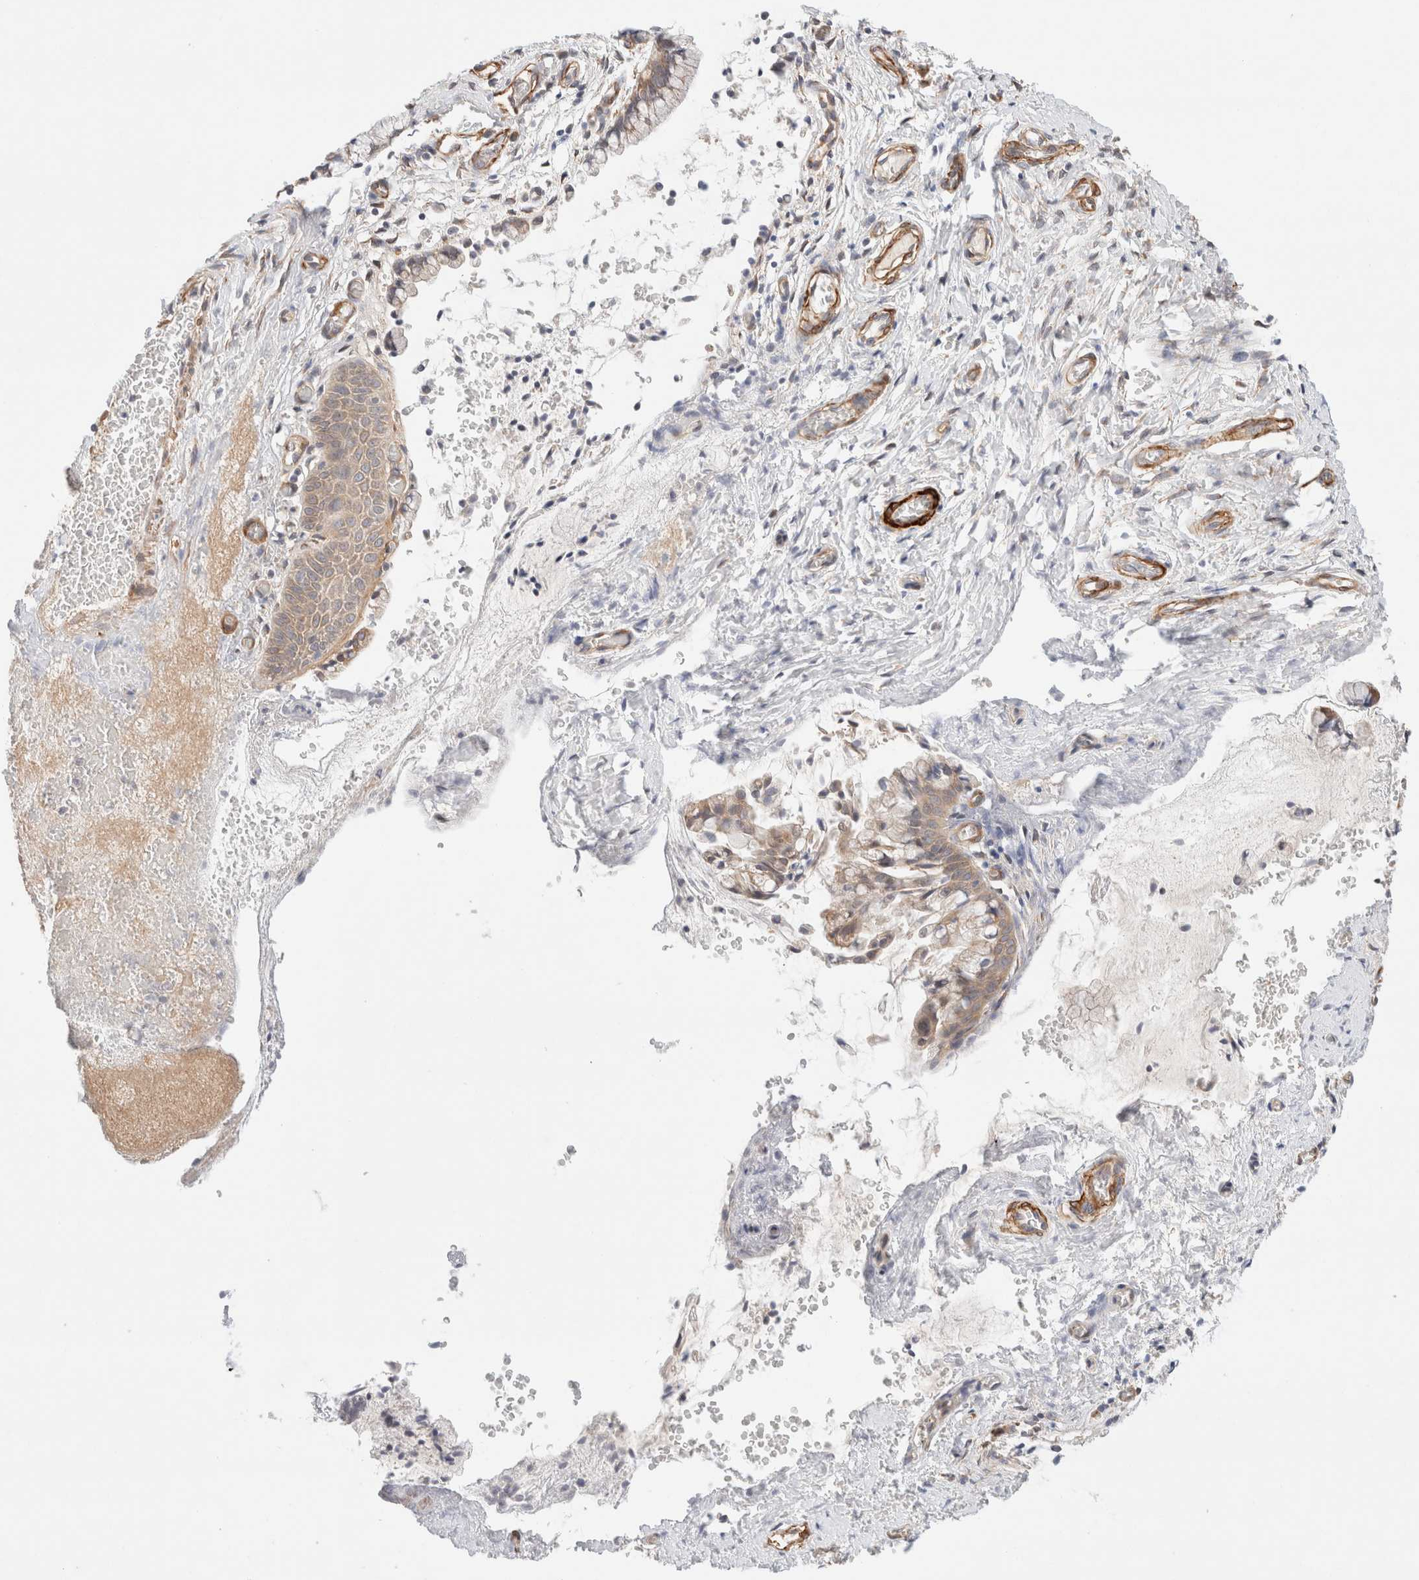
{"staining": {"intensity": "moderate", "quantity": "<25%", "location": "cytoplasmic/membranous"}, "tissue": "cervix", "cell_type": "Glandular cells", "image_type": "normal", "snomed": [{"axis": "morphology", "description": "Normal tissue, NOS"}, {"axis": "topography", "description": "Cervix"}], "caption": "Cervix stained with a brown dye exhibits moderate cytoplasmic/membranous positive positivity in approximately <25% of glandular cells.", "gene": "RRP15", "patient": {"sex": "female", "age": 55}}